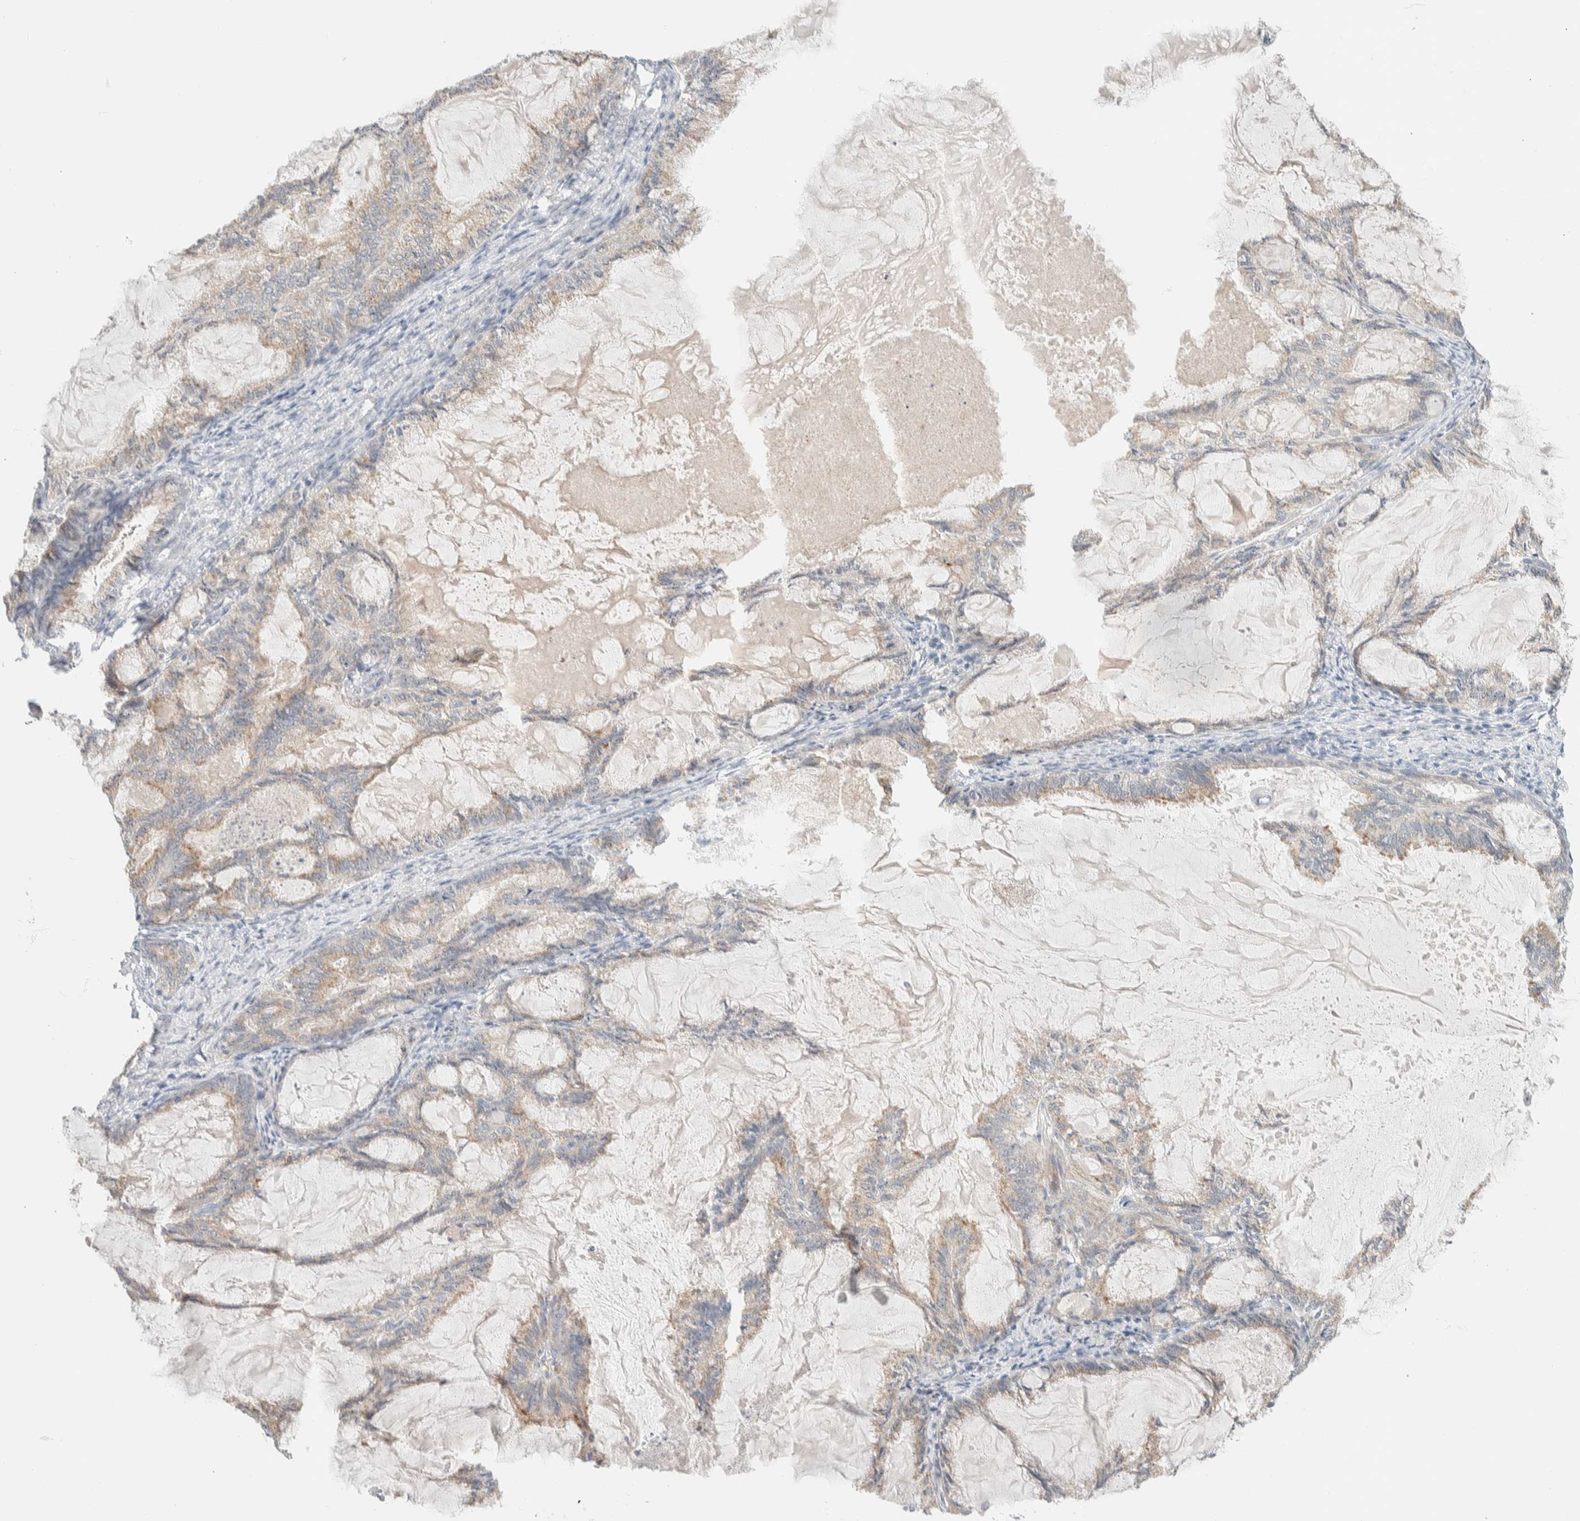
{"staining": {"intensity": "weak", "quantity": "25%-75%", "location": "cytoplasmic/membranous"}, "tissue": "endometrial cancer", "cell_type": "Tumor cells", "image_type": "cancer", "snomed": [{"axis": "morphology", "description": "Adenocarcinoma, NOS"}, {"axis": "topography", "description": "Endometrium"}], "caption": "Immunohistochemistry (IHC) of human endometrial cancer (adenocarcinoma) shows low levels of weak cytoplasmic/membranous expression in approximately 25%-75% of tumor cells. The staining was performed using DAB, with brown indicating positive protein expression. Nuclei are stained blue with hematoxylin.", "gene": "HDHD3", "patient": {"sex": "female", "age": 86}}